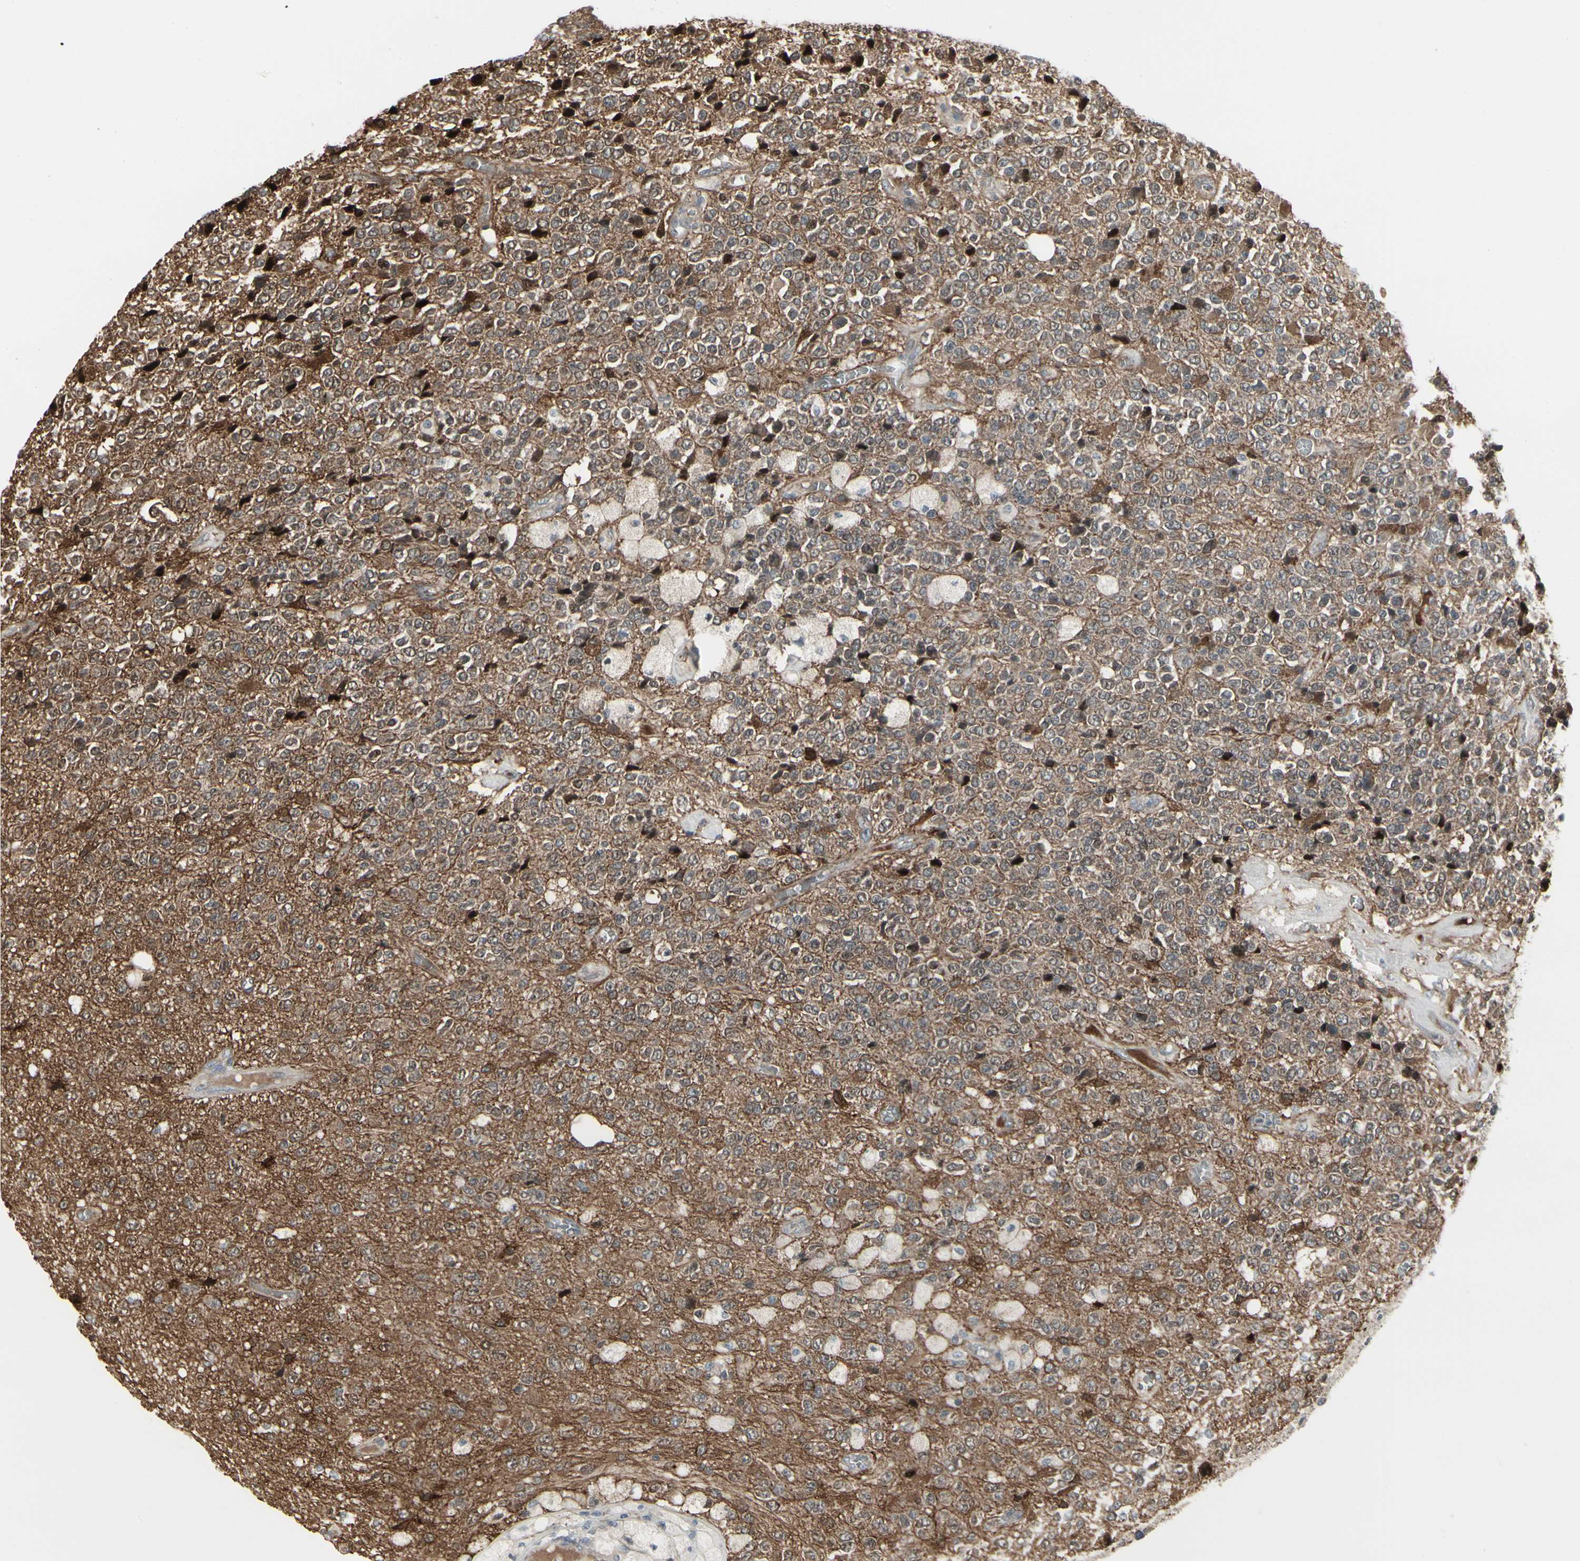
{"staining": {"intensity": "strong", "quantity": "<25%", "location": "cytoplasmic/membranous,nuclear"}, "tissue": "glioma", "cell_type": "Tumor cells", "image_type": "cancer", "snomed": [{"axis": "morphology", "description": "Glioma, malignant, High grade"}, {"axis": "topography", "description": "pancreas cauda"}], "caption": "The immunohistochemical stain shows strong cytoplasmic/membranous and nuclear staining in tumor cells of malignant high-grade glioma tissue.", "gene": "IGFBP6", "patient": {"sex": "male", "age": 60}}